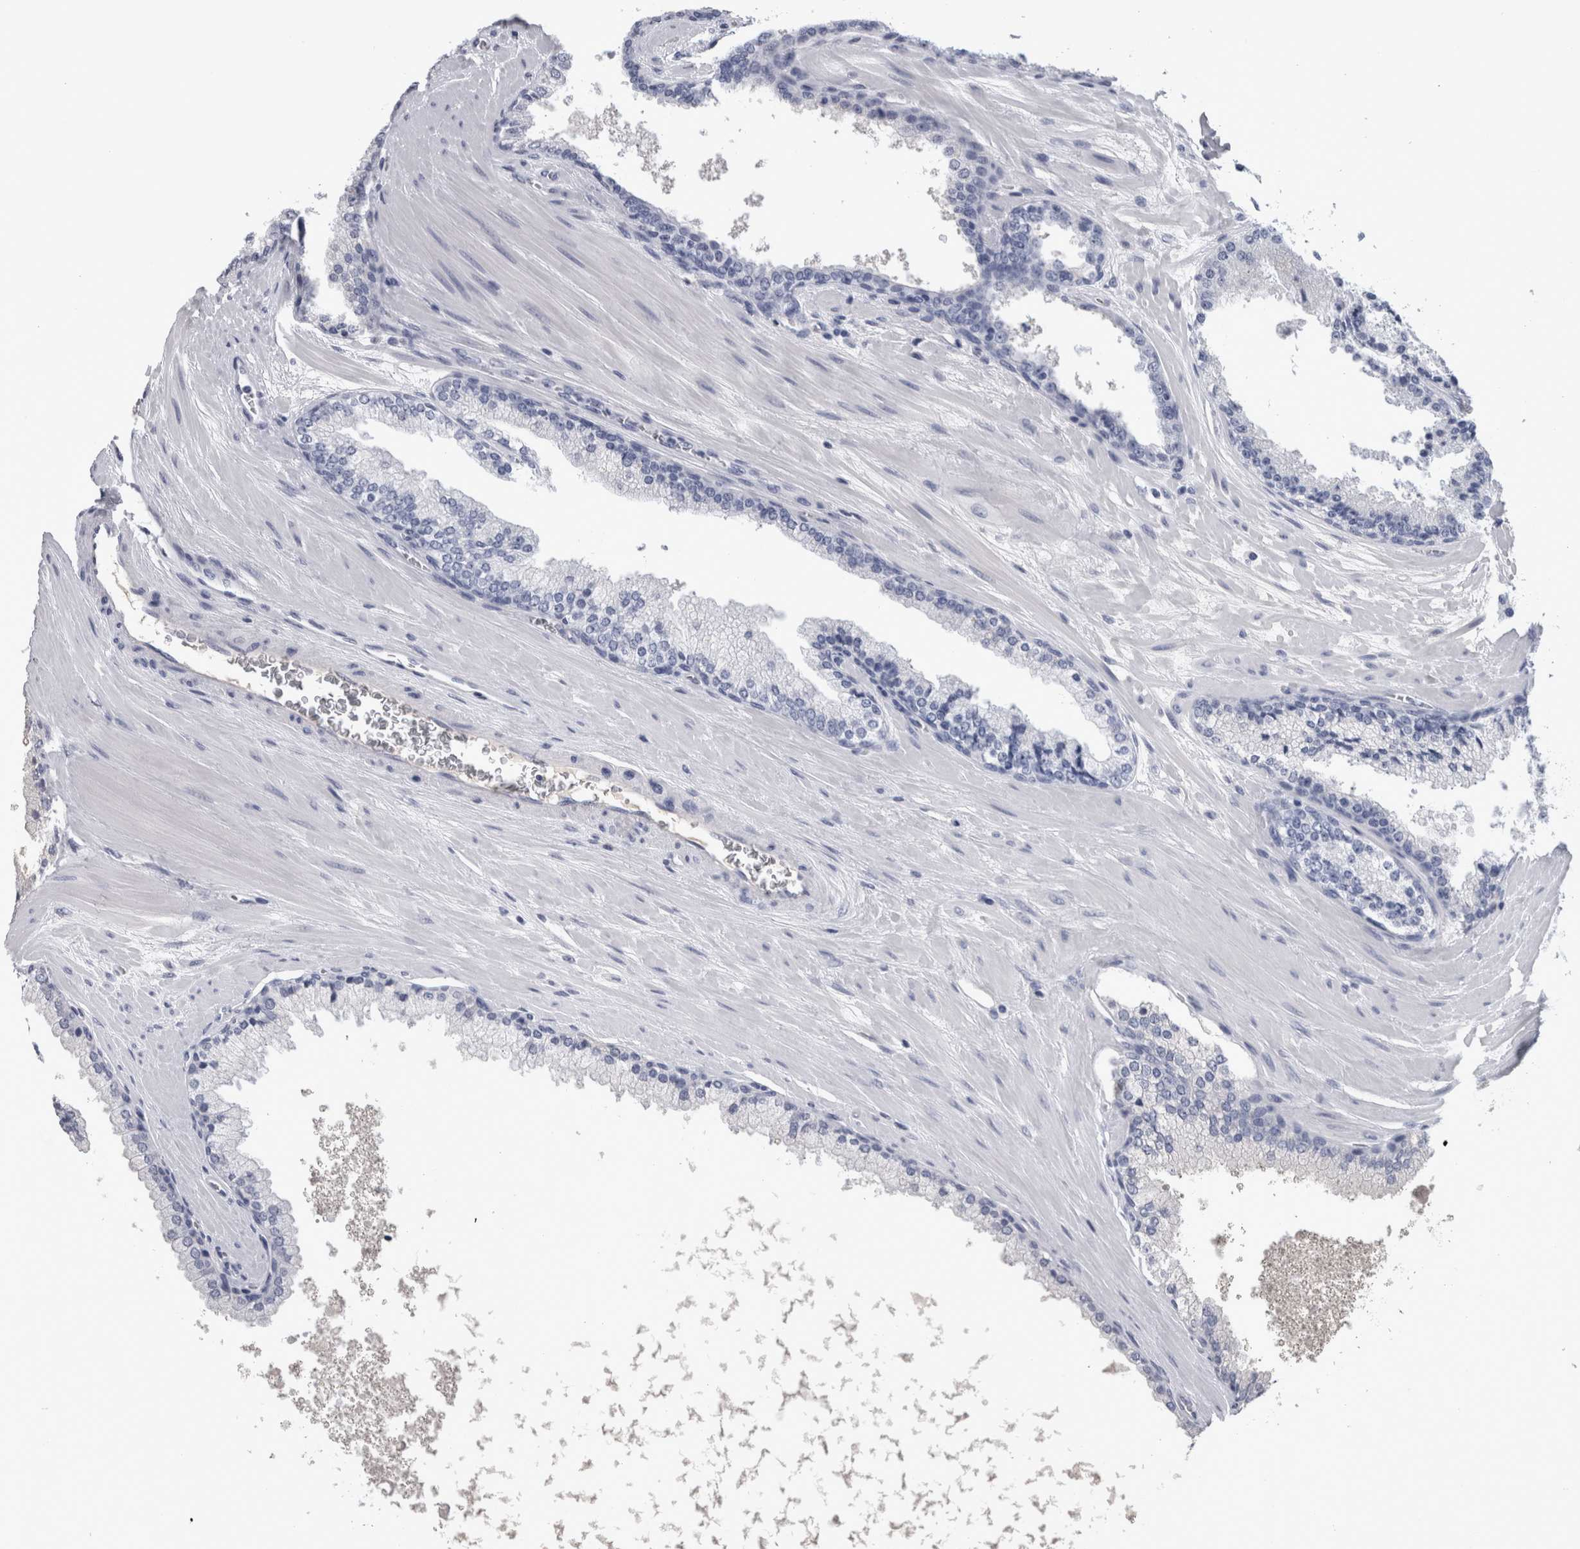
{"staining": {"intensity": "negative", "quantity": "none", "location": "none"}, "tissue": "prostate cancer", "cell_type": "Tumor cells", "image_type": "cancer", "snomed": [{"axis": "morphology", "description": "Adenocarcinoma, High grade"}, {"axis": "topography", "description": "Prostate"}], "caption": "Immunohistochemistry (IHC) image of neoplastic tissue: prostate high-grade adenocarcinoma stained with DAB (3,3'-diaminobenzidine) displays no significant protein staining in tumor cells. Brightfield microscopy of immunohistochemistry stained with DAB (brown) and hematoxylin (blue), captured at high magnification.", "gene": "PAX5", "patient": {"sex": "male", "age": 65}}